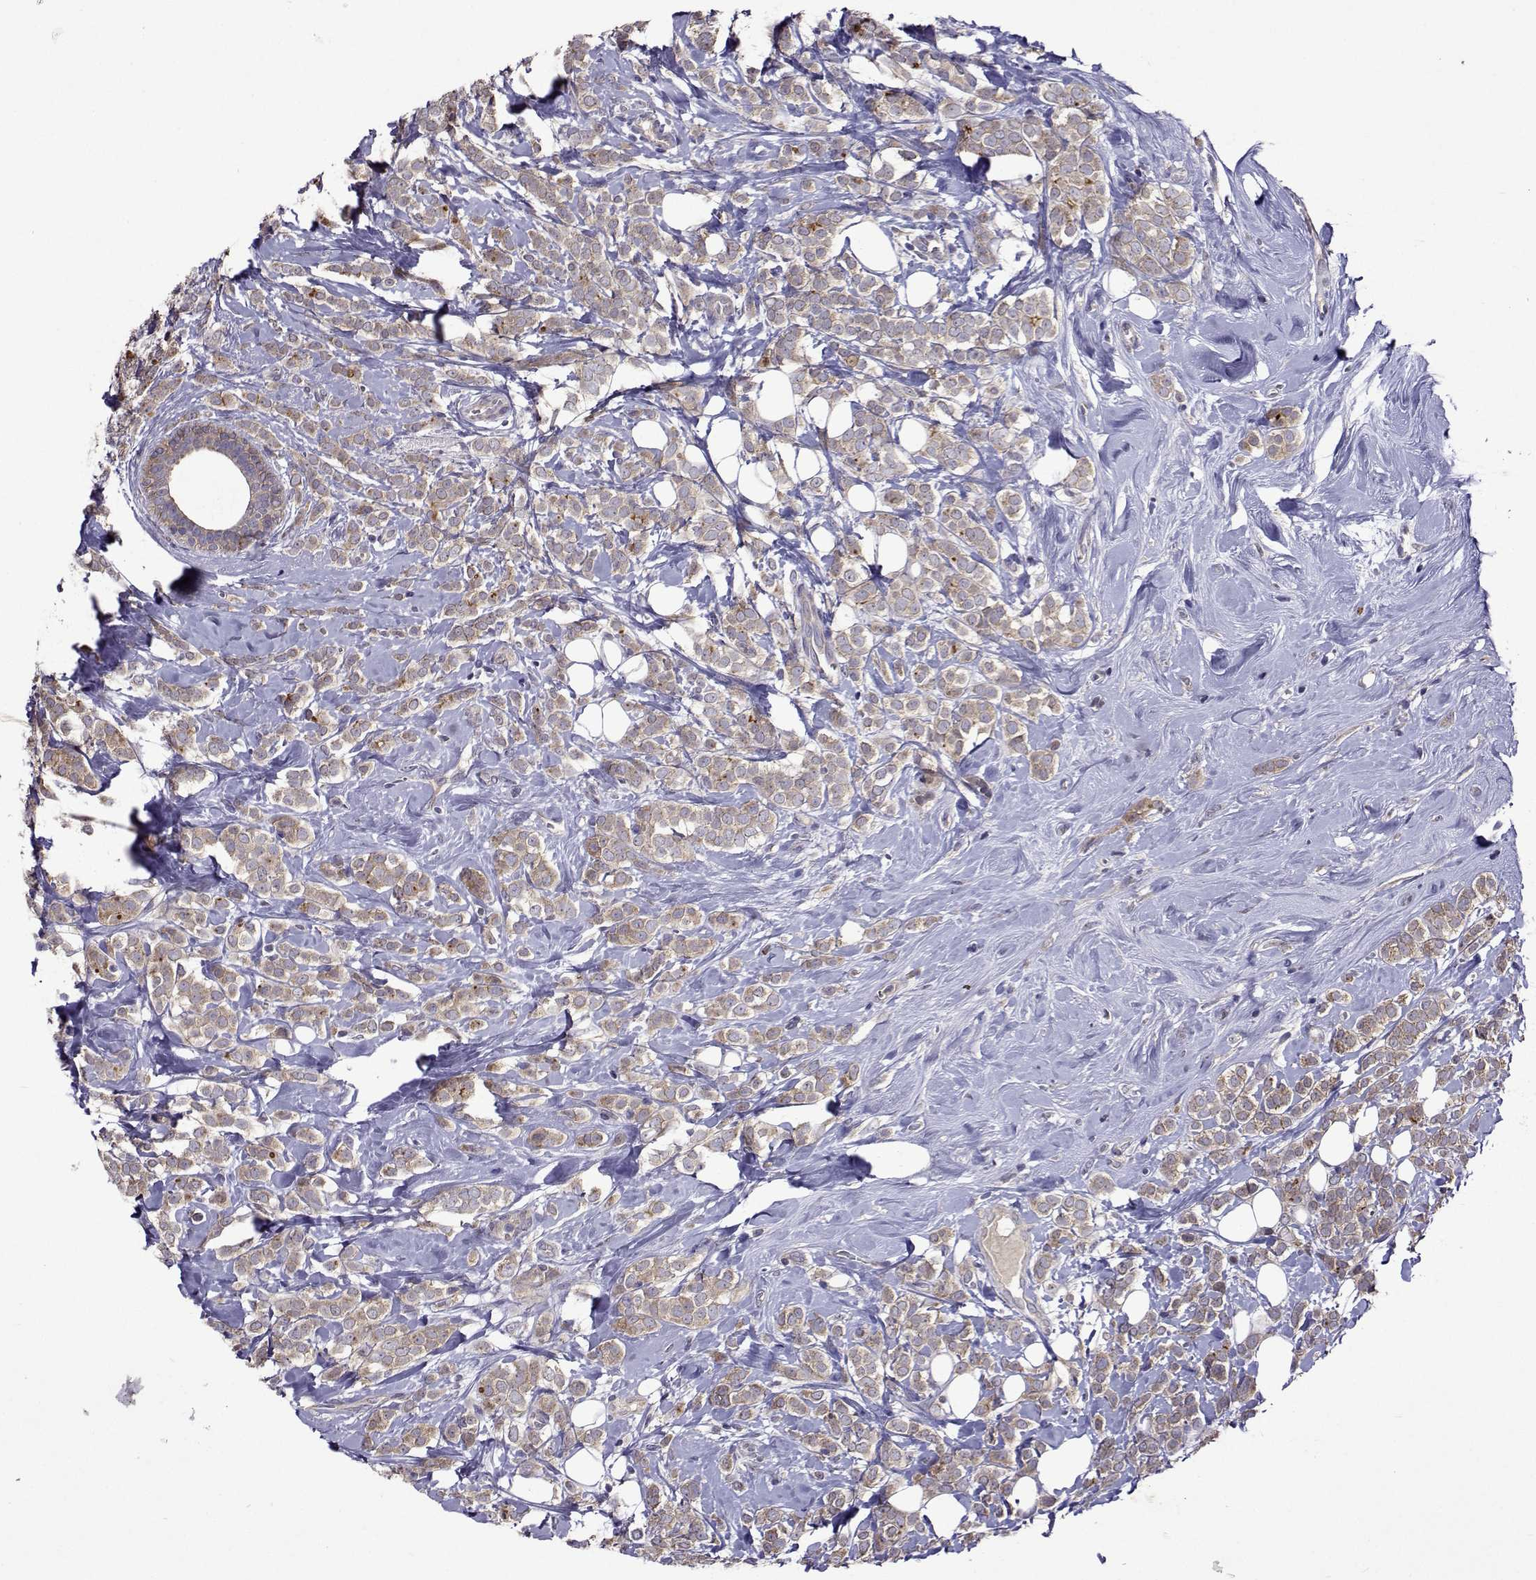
{"staining": {"intensity": "weak", "quantity": ">75%", "location": "cytoplasmic/membranous"}, "tissue": "breast cancer", "cell_type": "Tumor cells", "image_type": "cancer", "snomed": [{"axis": "morphology", "description": "Lobular carcinoma"}, {"axis": "topography", "description": "Breast"}], "caption": "Protein expression by IHC demonstrates weak cytoplasmic/membranous expression in about >75% of tumor cells in lobular carcinoma (breast).", "gene": "TARBP2", "patient": {"sex": "female", "age": 49}}